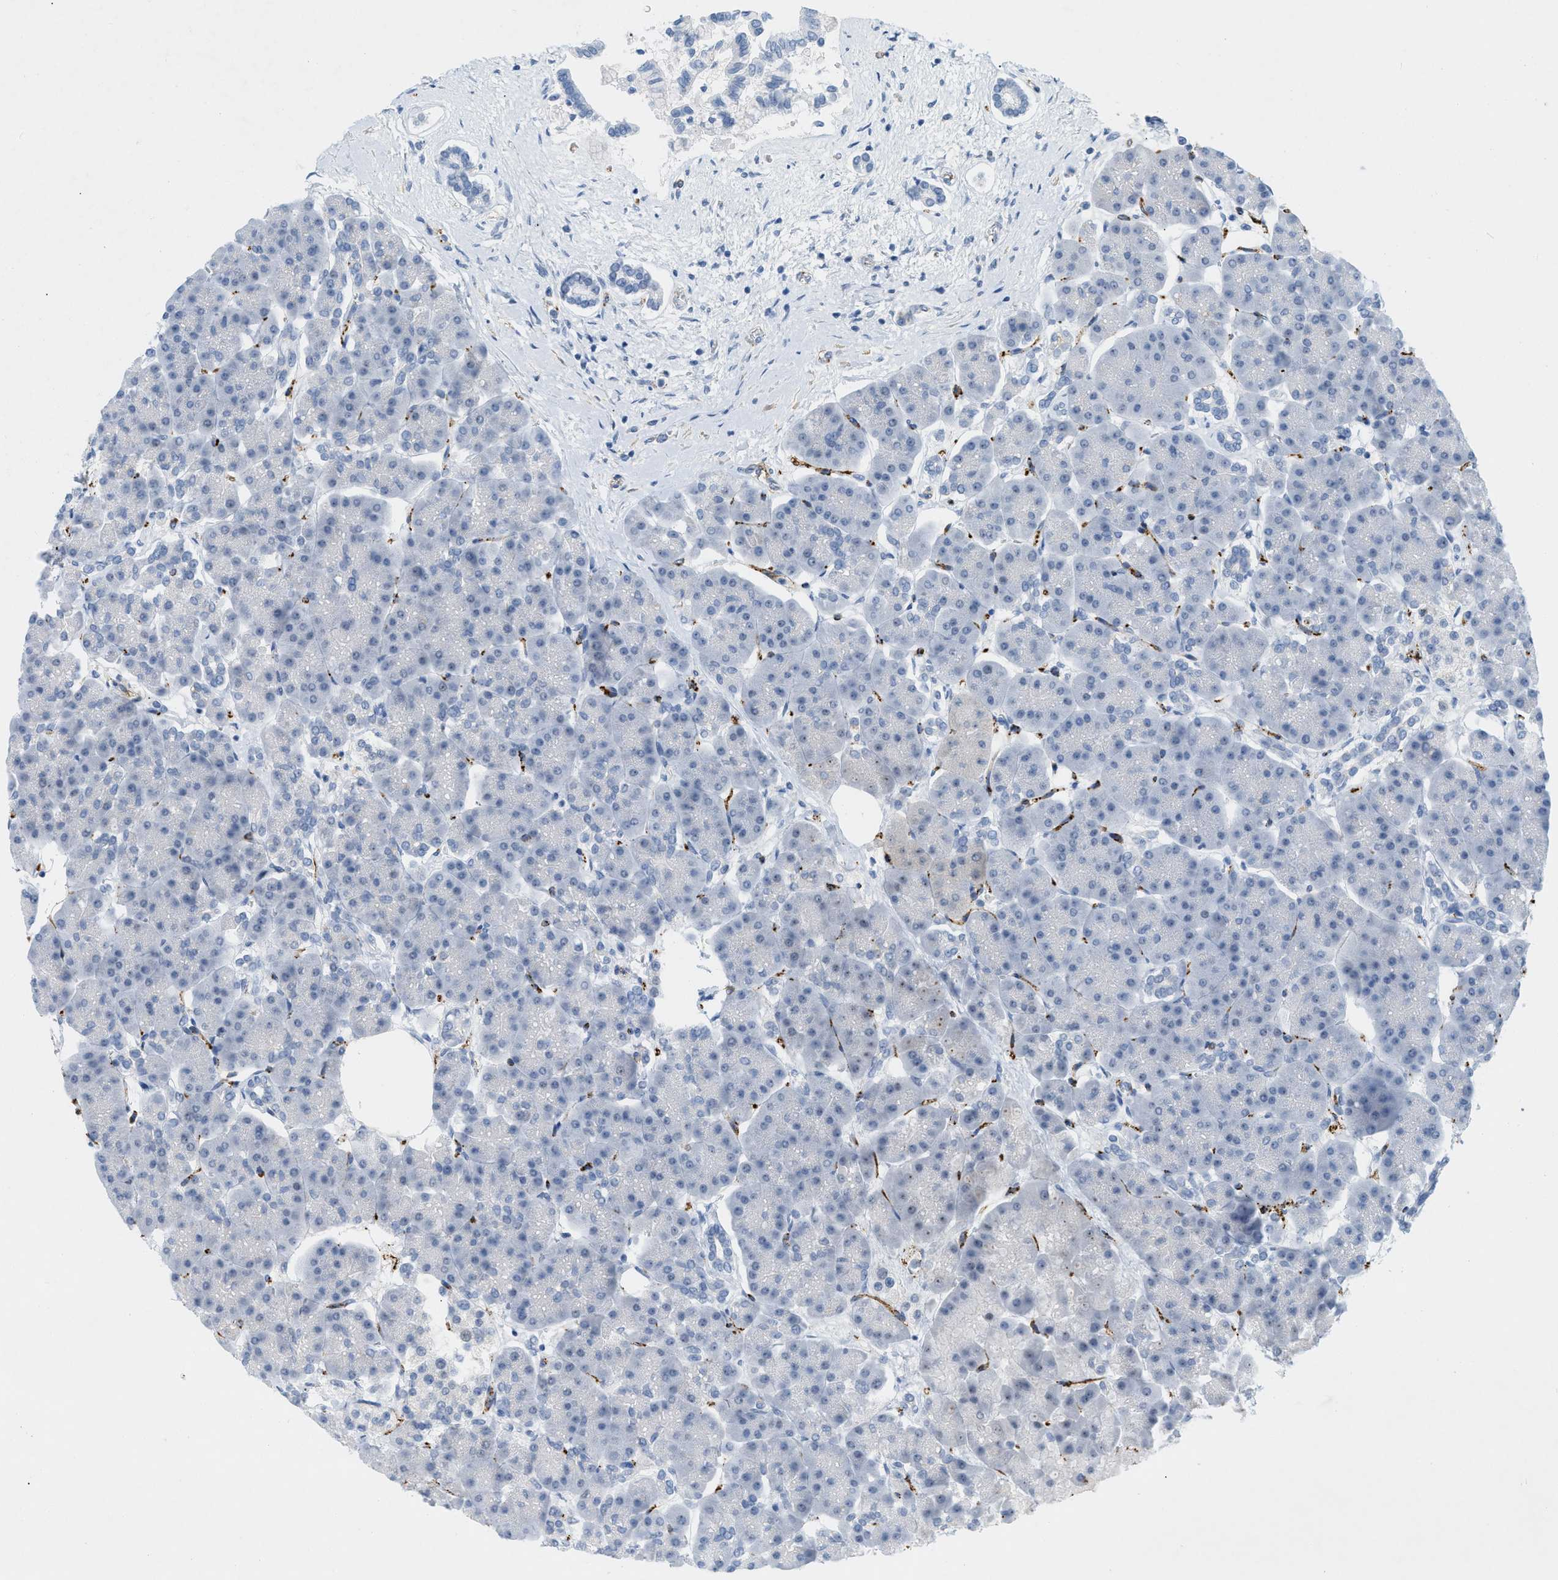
{"staining": {"intensity": "negative", "quantity": "none", "location": "none"}, "tissue": "pancreas", "cell_type": "Exocrine glandular cells", "image_type": "normal", "snomed": [{"axis": "morphology", "description": "Normal tissue, NOS"}, {"axis": "topography", "description": "Pancreas"}], "caption": "IHC of unremarkable human pancreas displays no positivity in exocrine glandular cells.", "gene": "HLTF", "patient": {"sex": "female", "age": 70}}